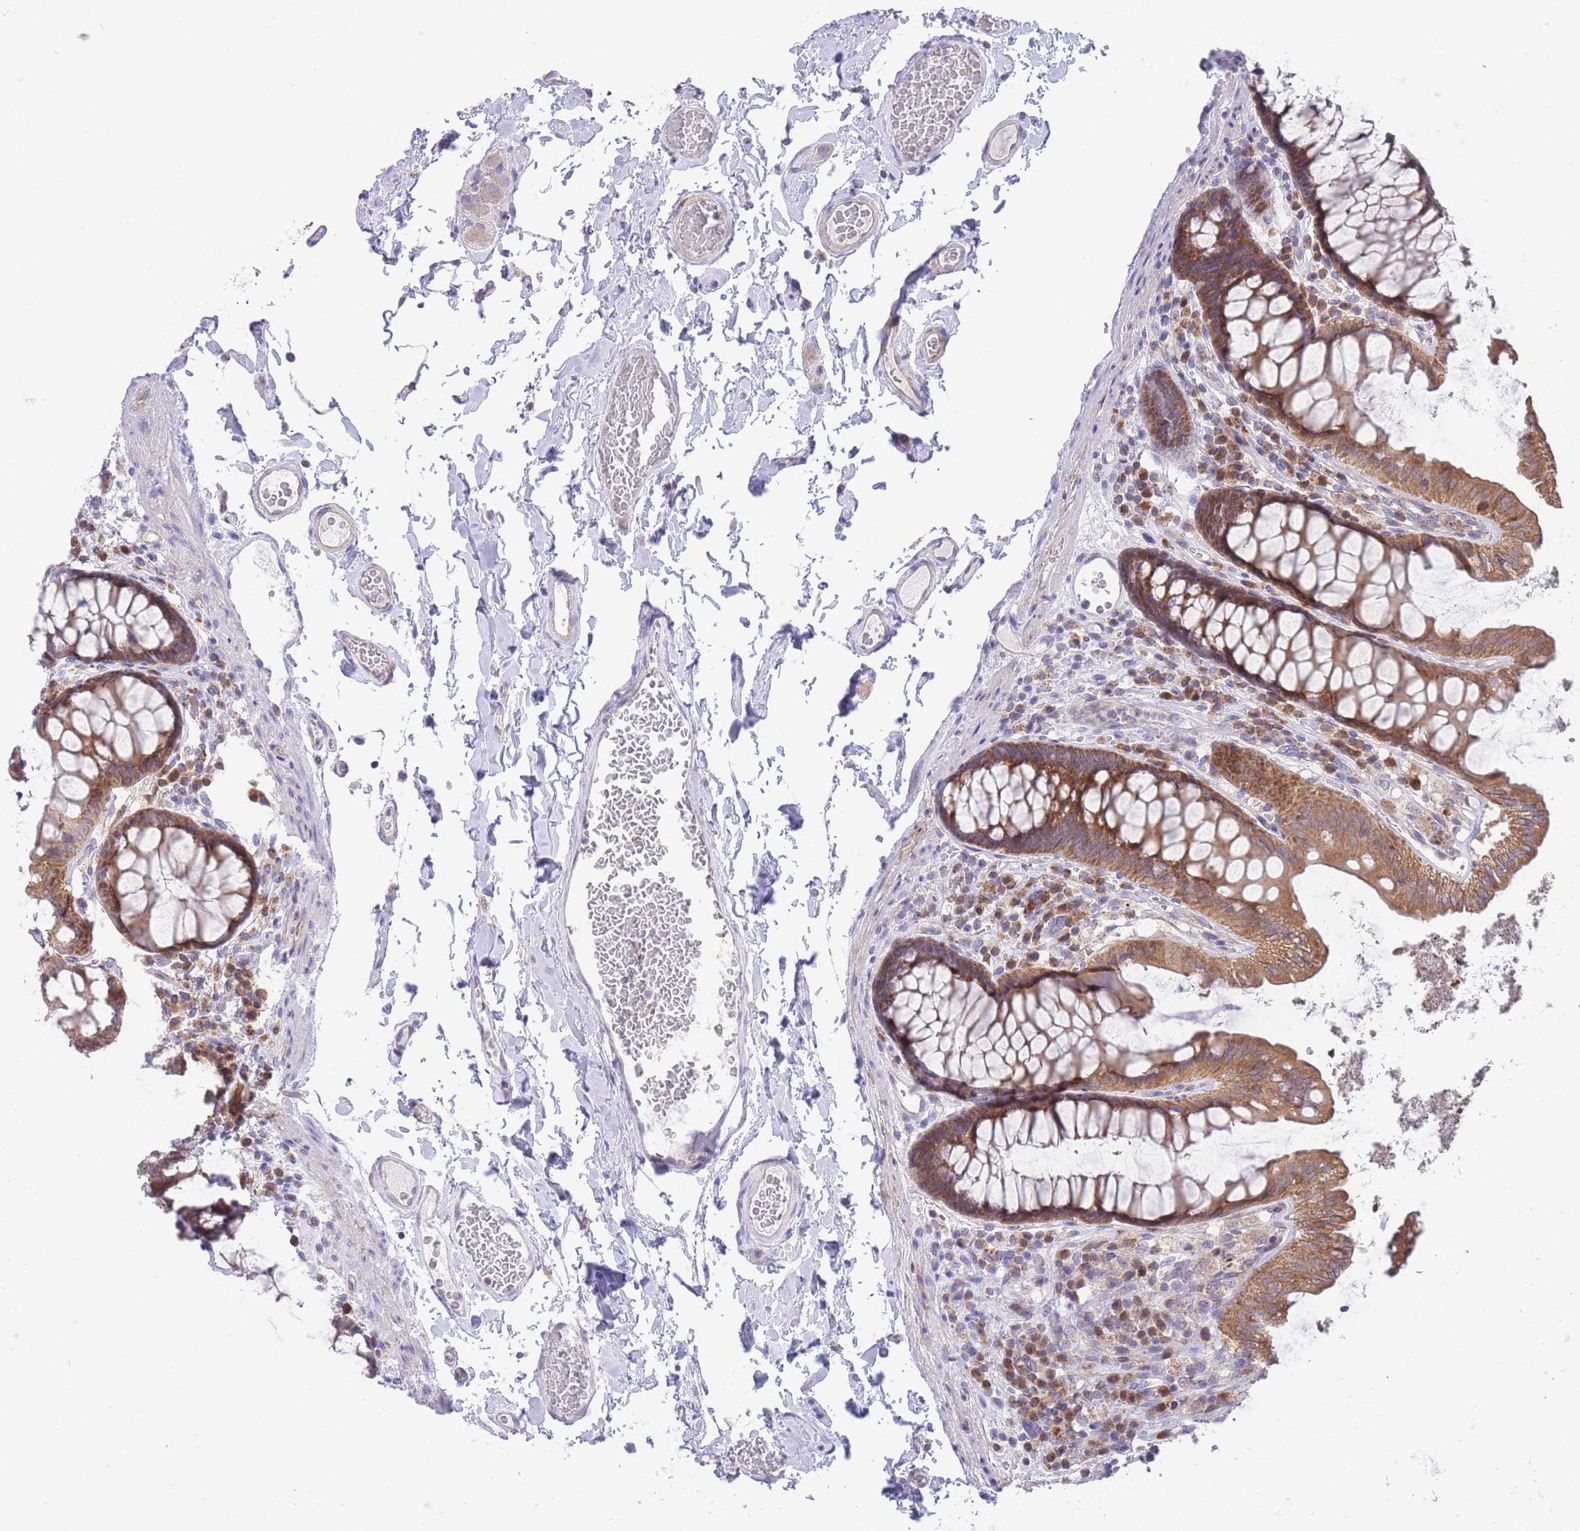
{"staining": {"intensity": "weak", "quantity": "25%-75%", "location": "cytoplasmic/membranous"}, "tissue": "colon", "cell_type": "Endothelial cells", "image_type": "normal", "snomed": [{"axis": "morphology", "description": "Normal tissue, NOS"}, {"axis": "topography", "description": "Colon"}], "caption": "Endothelial cells reveal weak cytoplasmic/membranous expression in approximately 25%-75% of cells in normal colon. (DAB IHC, brown staining for protein, blue staining for nuclei).", "gene": "BOLA2B", "patient": {"sex": "male", "age": 84}}